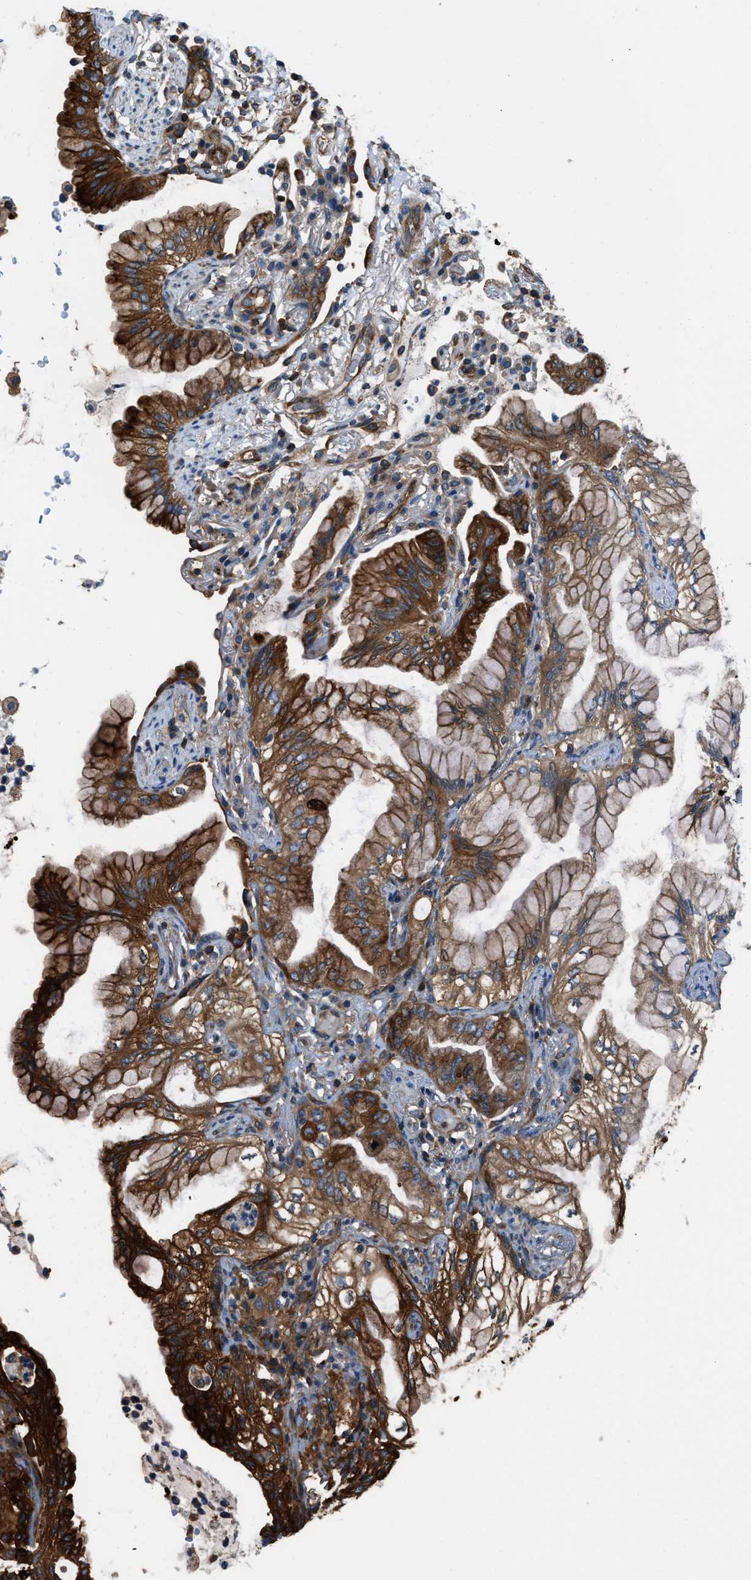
{"staining": {"intensity": "strong", "quantity": ">75%", "location": "cytoplasmic/membranous"}, "tissue": "lung cancer", "cell_type": "Tumor cells", "image_type": "cancer", "snomed": [{"axis": "morphology", "description": "Adenocarcinoma, NOS"}, {"axis": "topography", "description": "Lung"}], "caption": "Approximately >75% of tumor cells in human lung cancer display strong cytoplasmic/membranous protein staining as visualized by brown immunohistochemical staining.", "gene": "PFKP", "patient": {"sex": "female", "age": 70}}